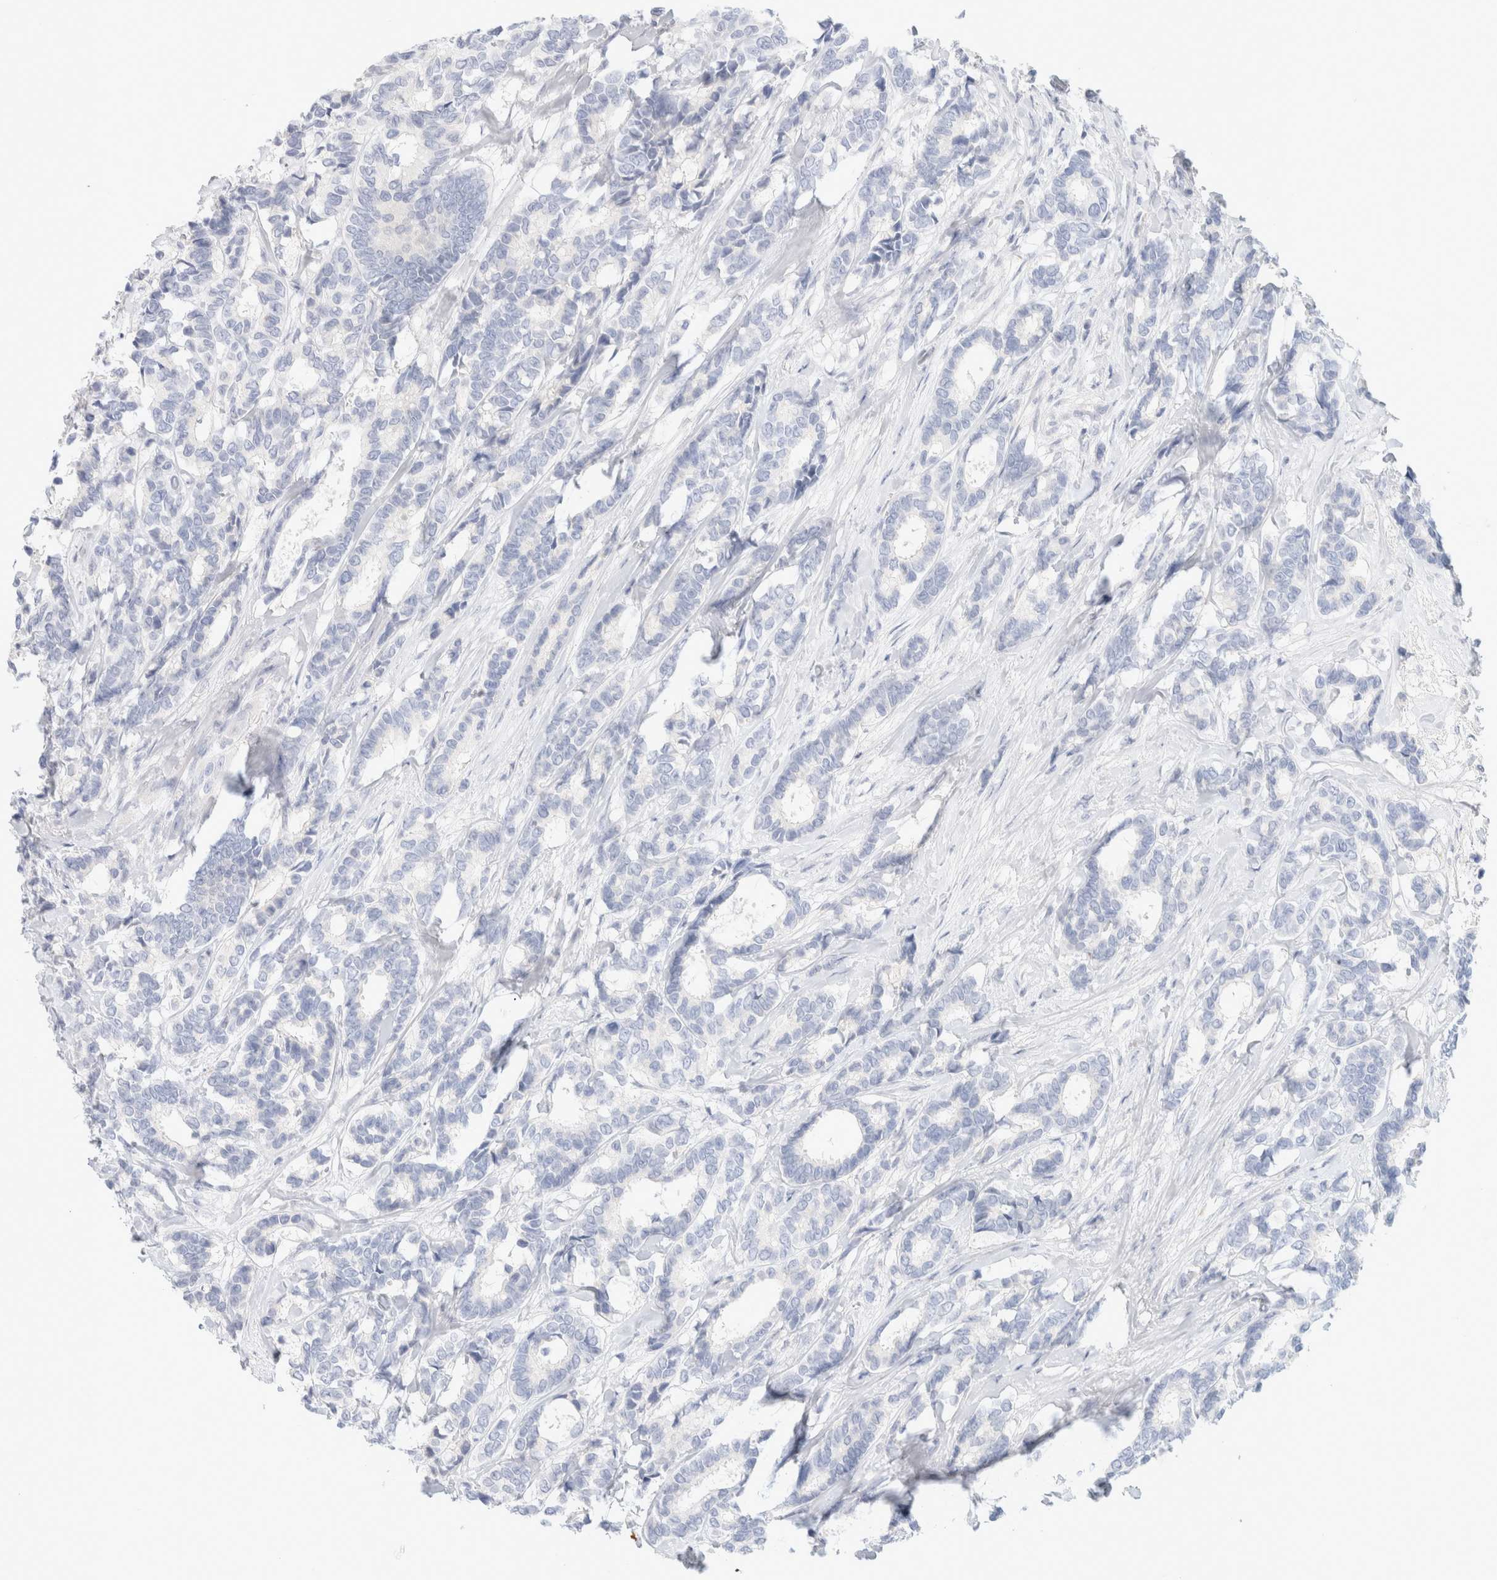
{"staining": {"intensity": "negative", "quantity": "none", "location": "none"}, "tissue": "breast cancer", "cell_type": "Tumor cells", "image_type": "cancer", "snomed": [{"axis": "morphology", "description": "Duct carcinoma"}, {"axis": "topography", "description": "Breast"}], "caption": "IHC micrograph of human breast intraductal carcinoma stained for a protein (brown), which reveals no staining in tumor cells. Brightfield microscopy of immunohistochemistry (IHC) stained with DAB (3,3'-diaminobenzidine) (brown) and hematoxylin (blue), captured at high magnification.", "gene": "CPQ", "patient": {"sex": "female", "age": 87}}